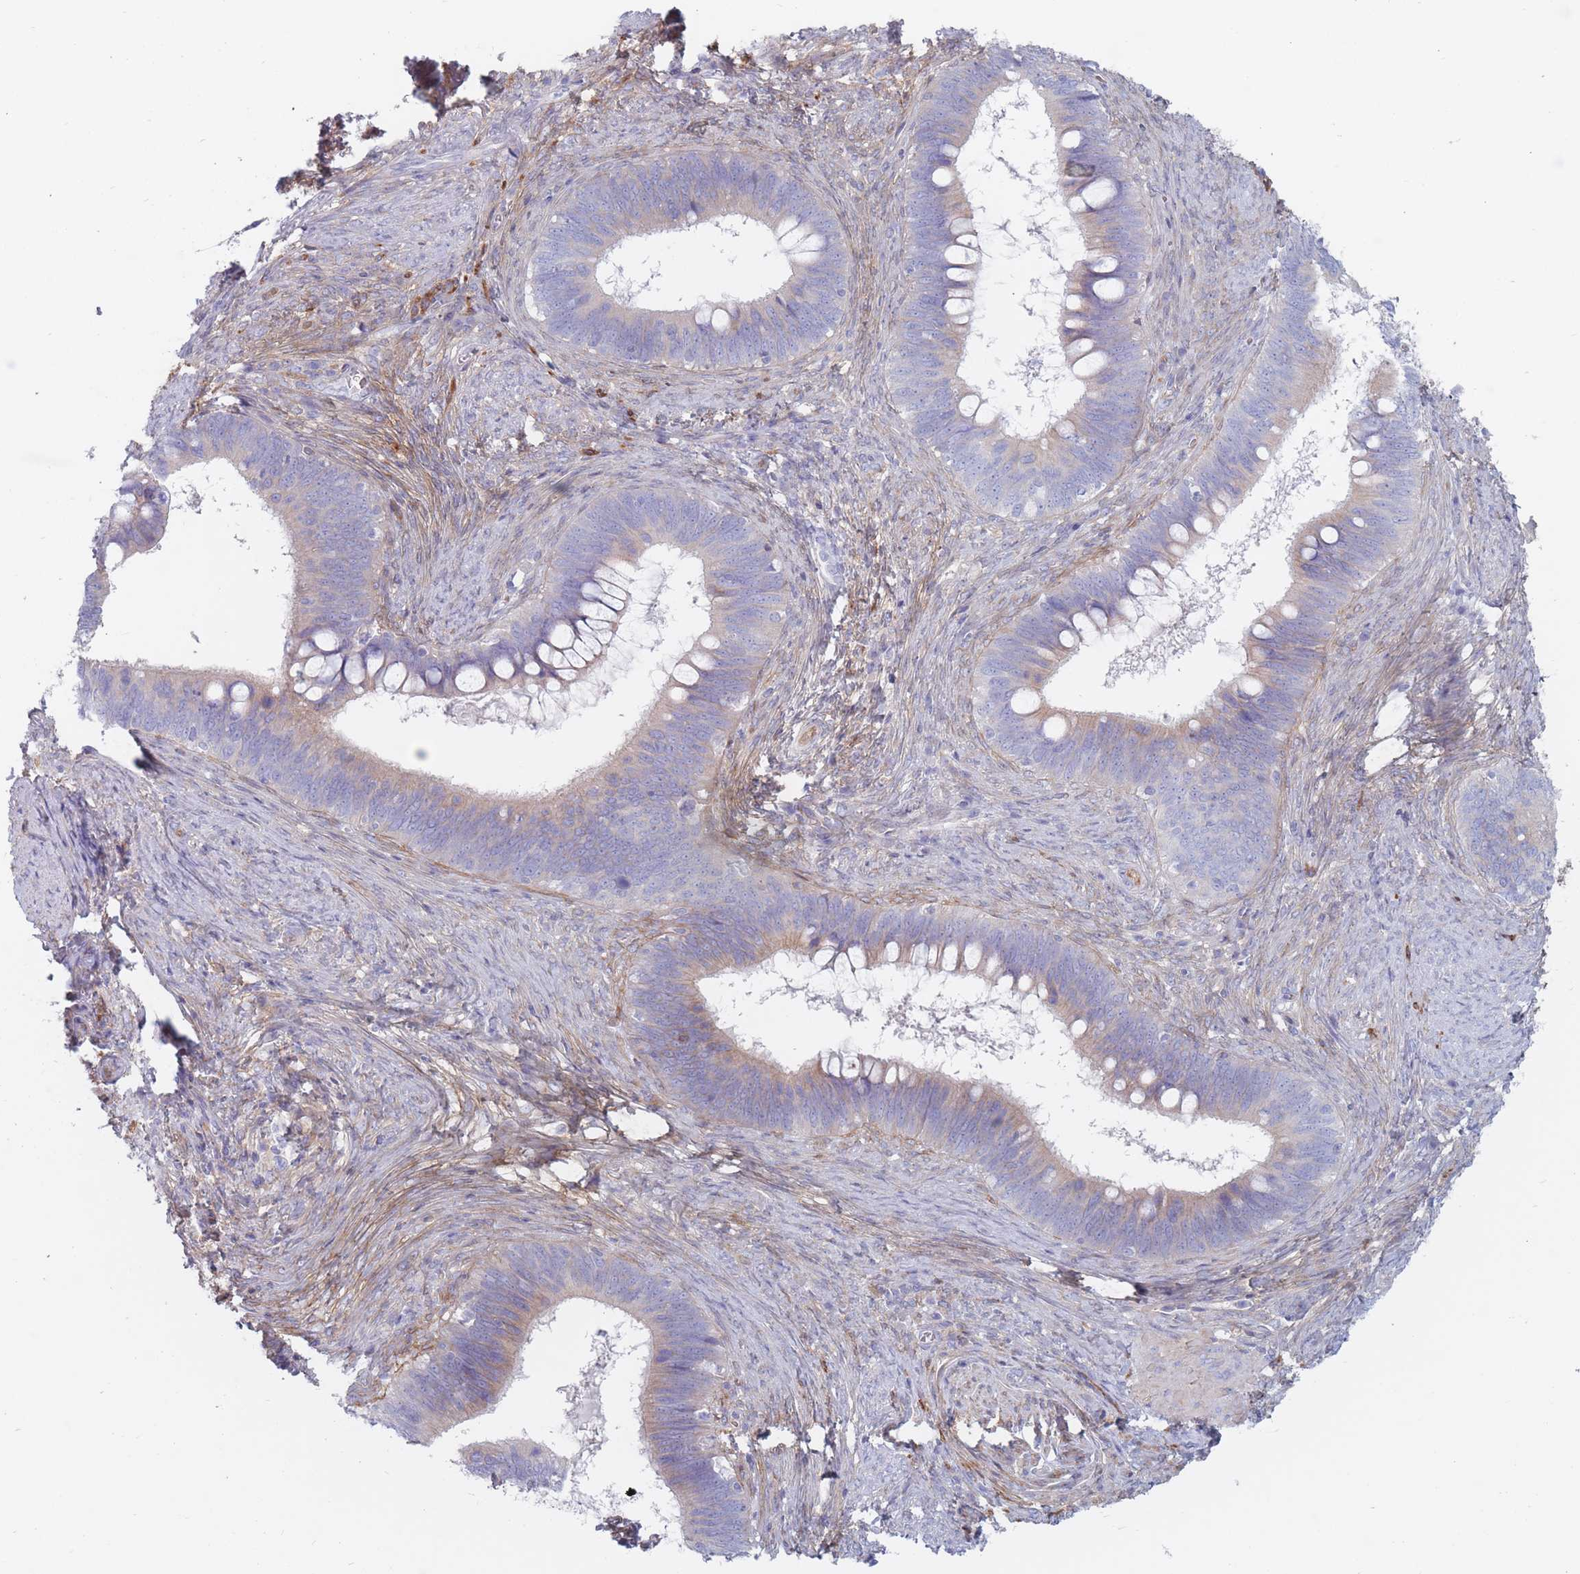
{"staining": {"intensity": "weak", "quantity": "<25%", "location": "cytoplasmic/membranous"}, "tissue": "cervical cancer", "cell_type": "Tumor cells", "image_type": "cancer", "snomed": [{"axis": "morphology", "description": "Adenocarcinoma, NOS"}, {"axis": "topography", "description": "Cervix"}], "caption": "Human cervical adenocarcinoma stained for a protein using immunohistochemistry displays no expression in tumor cells.", "gene": "PLPP1", "patient": {"sex": "female", "age": 42}}